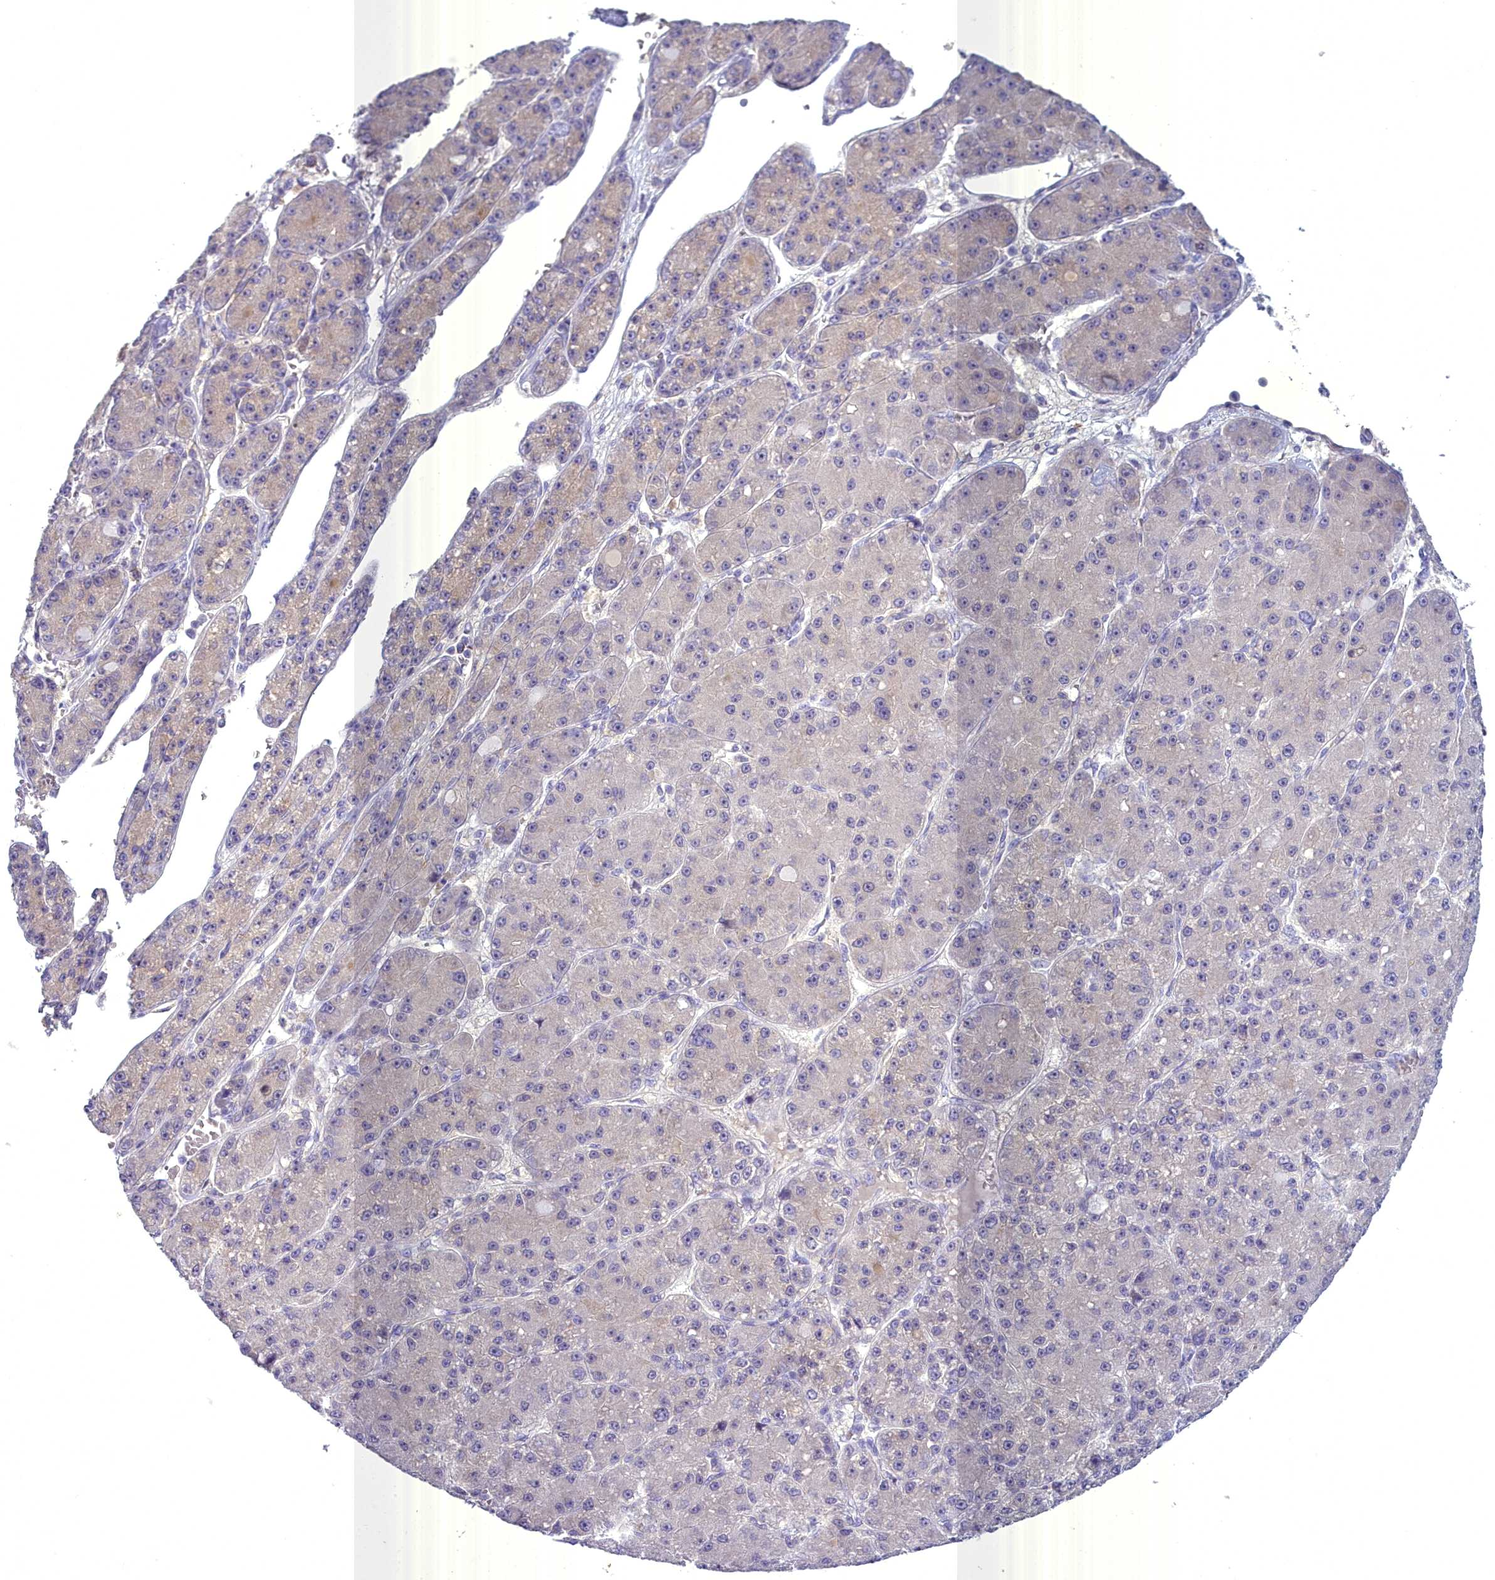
{"staining": {"intensity": "negative", "quantity": "none", "location": "none"}, "tissue": "liver cancer", "cell_type": "Tumor cells", "image_type": "cancer", "snomed": [{"axis": "morphology", "description": "Carcinoma, Hepatocellular, NOS"}, {"axis": "topography", "description": "Liver"}], "caption": "A photomicrograph of human hepatocellular carcinoma (liver) is negative for staining in tumor cells. The staining is performed using DAB brown chromogen with nuclei counter-stained in using hematoxylin.", "gene": "BLNK", "patient": {"sex": "male", "age": 67}}